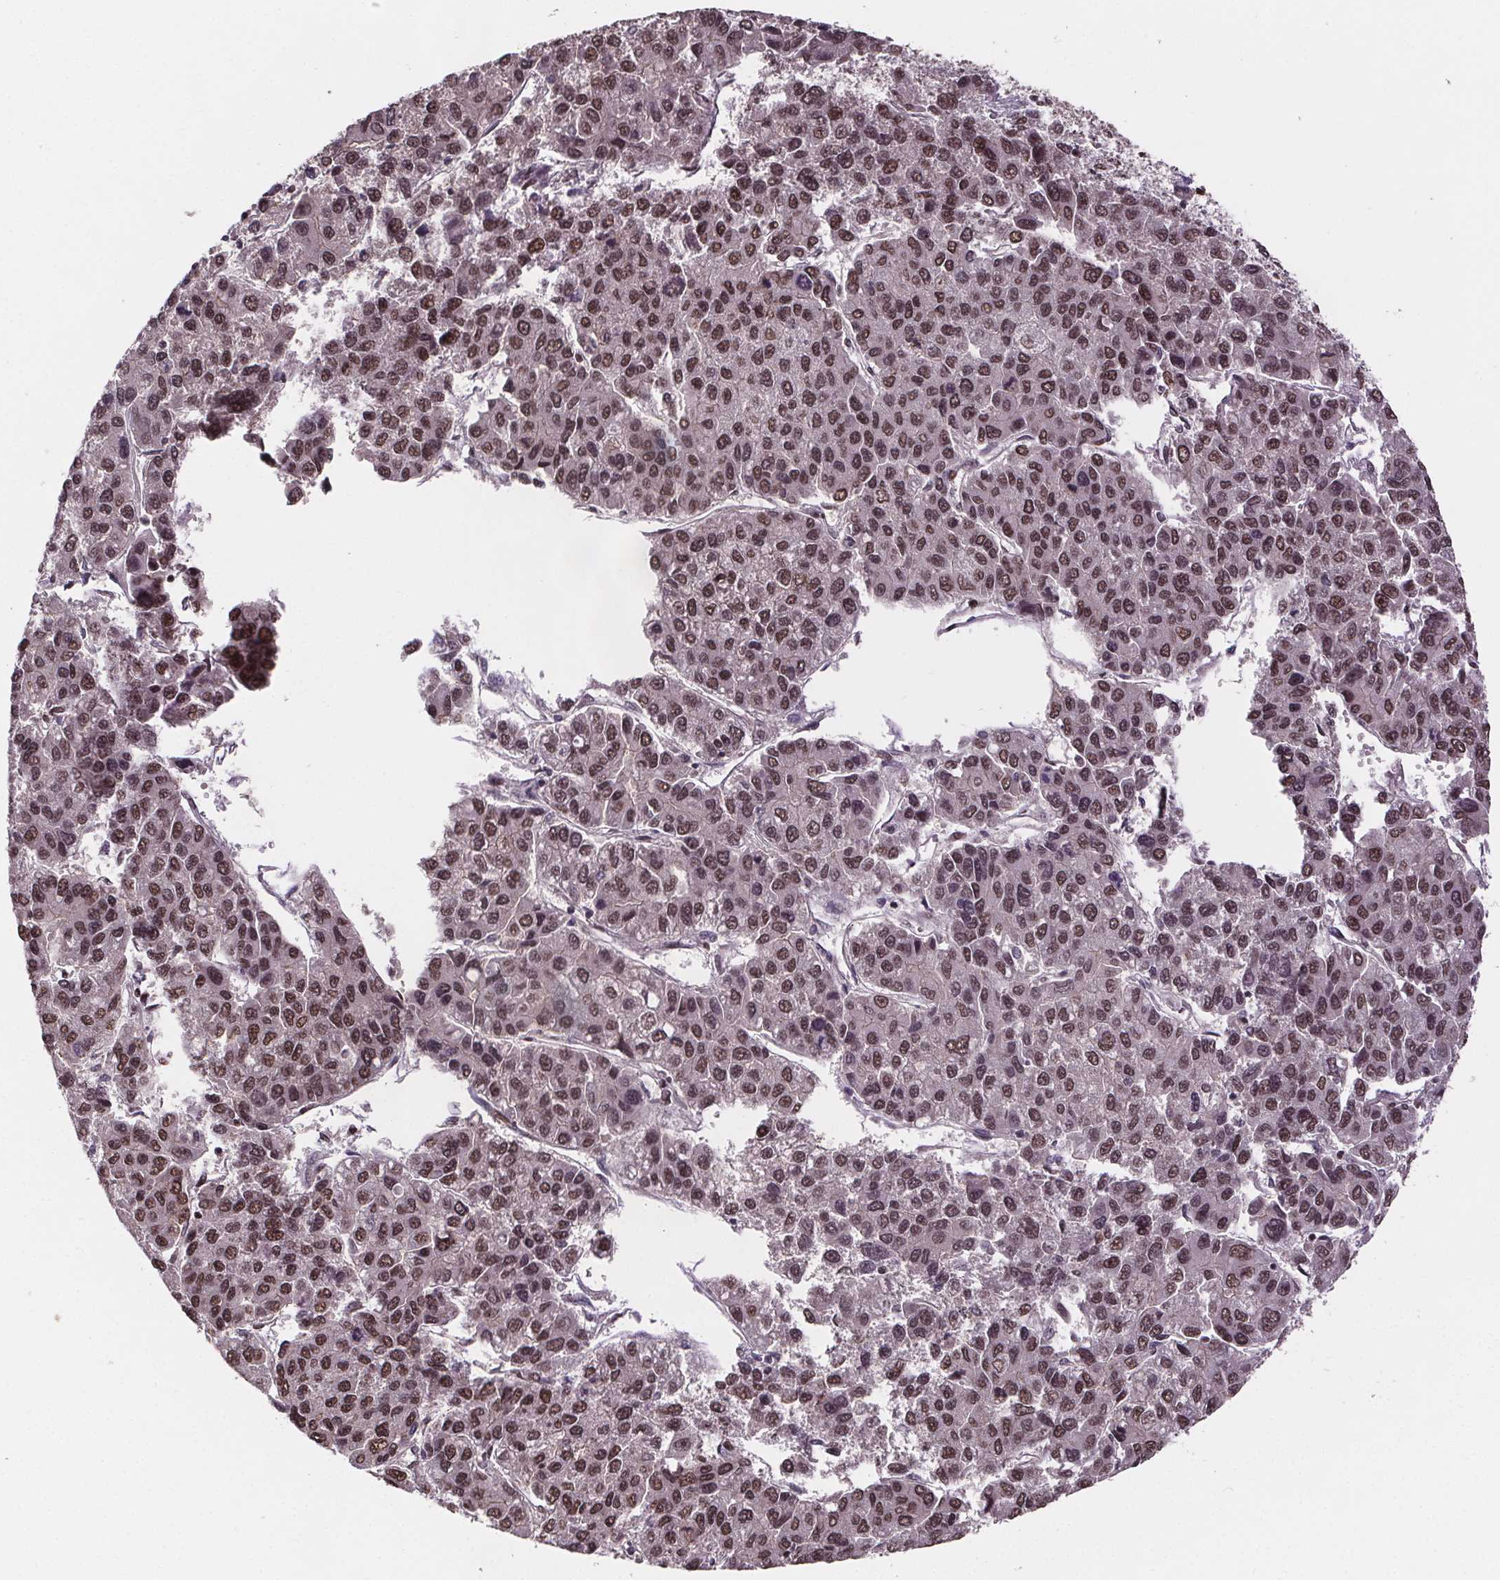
{"staining": {"intensity": "moderate", "quantity": ">75%", "location": "nuclear"}, "tissue": "liver cancer", "cell_type": "Tumor cells", "image_type": "cancer", "snomed": [{"axis": "morphology", "description": "Carcinoma, Hepatocellular, NOS"}, {"axis": "topography", "description": "Liver"}], "caption": "This photomicrograph shows immunohistochemistry staining of human liver hepatocellular carcinoma, with medium moderate nuclear staining in approximately >75% of tumor cells.", "gene": "JARID2", "patient": {"sex": "female", "age": 66}}